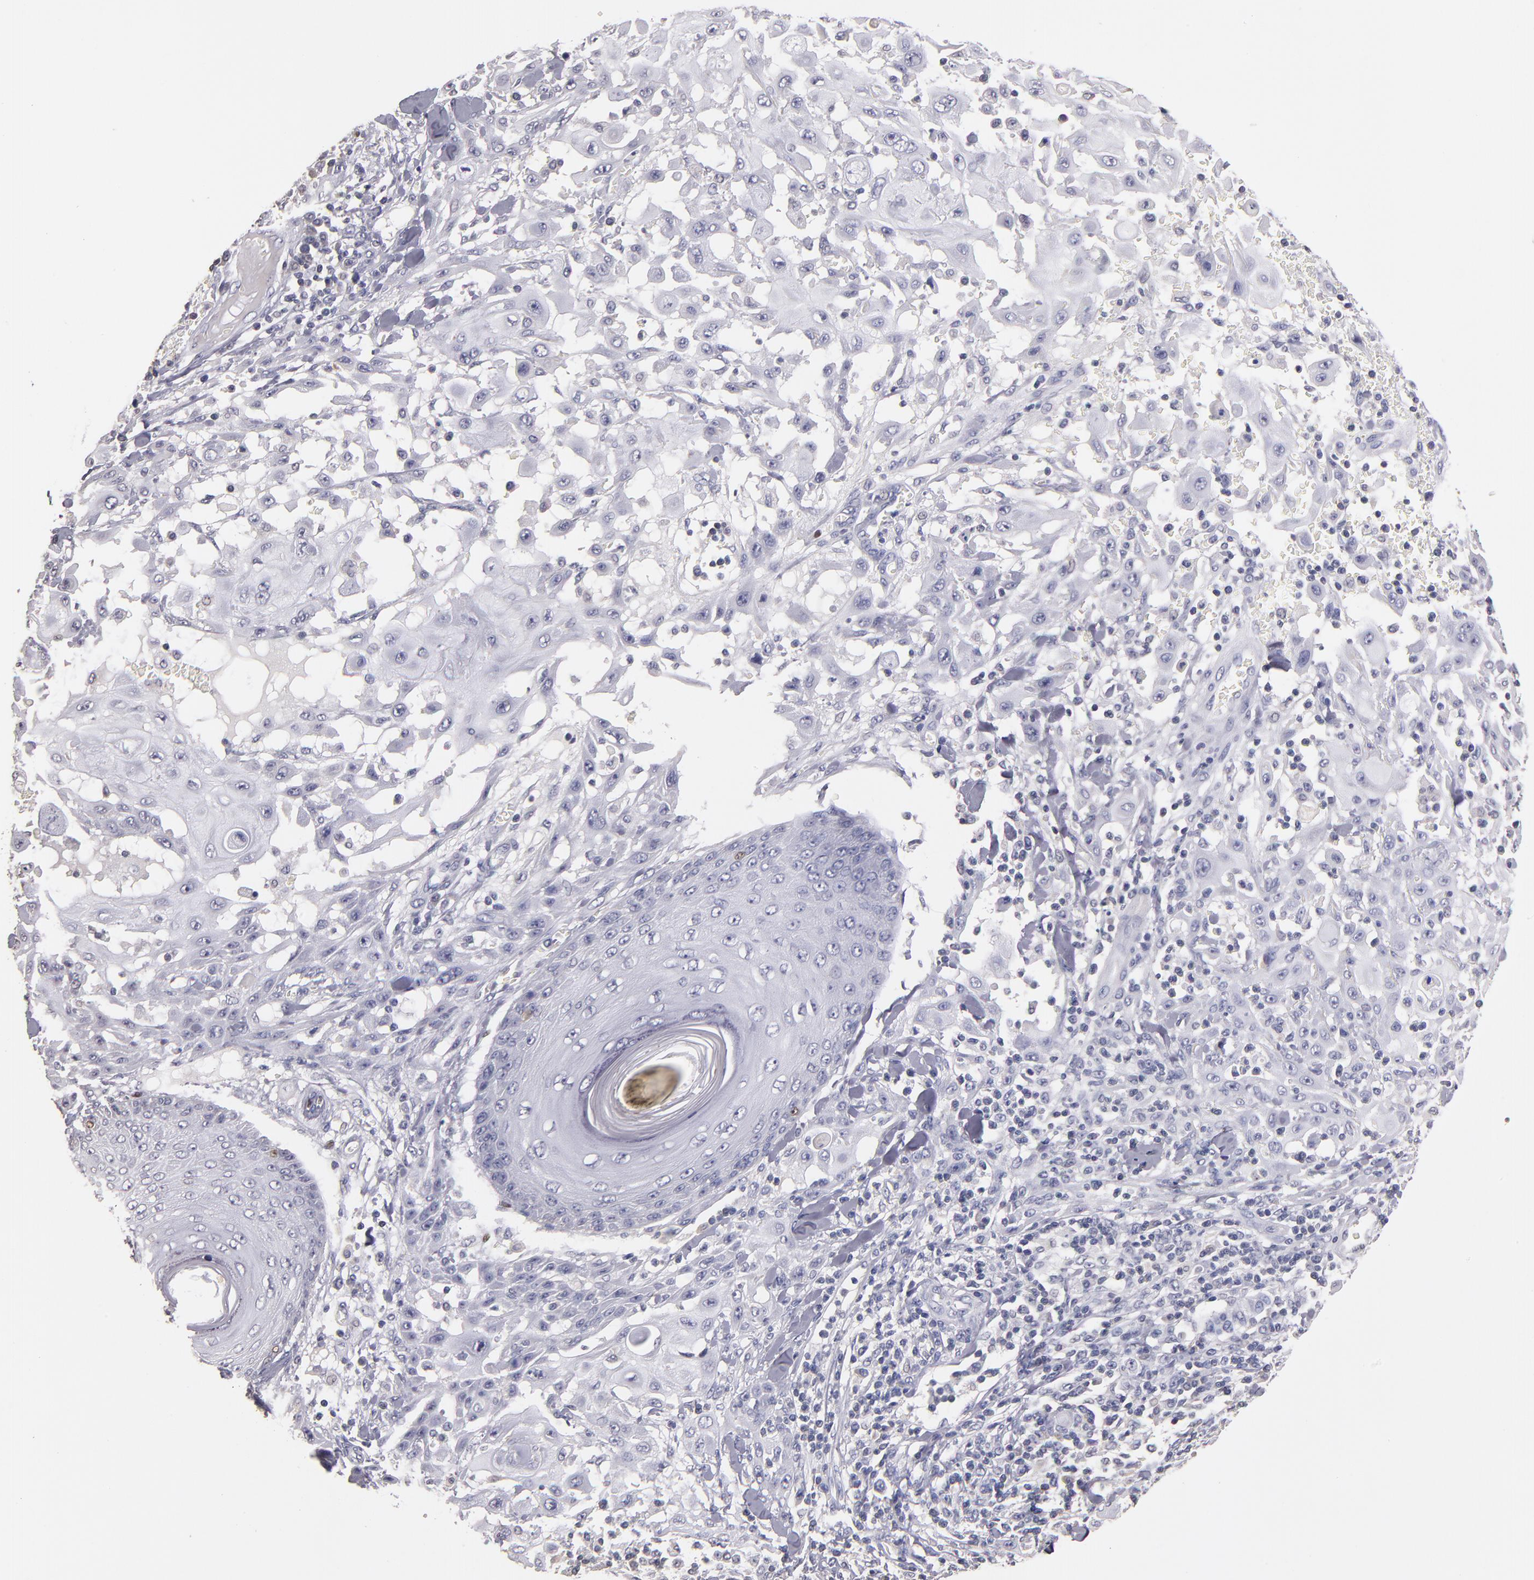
{"staining": {"intensity": "negative", "quantity": "none", "location": "none"}, "tissue": "skin cancer", "cell_type": "Tumor cells", "image_type": "cancer", "snomed": [{"axis": "morphology", "description": "Squamous cell carcinoma, NOS"}, {"axis": "topography", "description": "Skin"}], "caption": "Immunohistochemistry photomicrograph of neoplastic tissue: human skin cancer (squamous cell carcinoma) stained with DAB (3,3'-diaminobenzidine) demonstrates no significant protein staining in tumor cells.", "gene": "SOX10", "patient": {"sex": "male", "age": 24}}